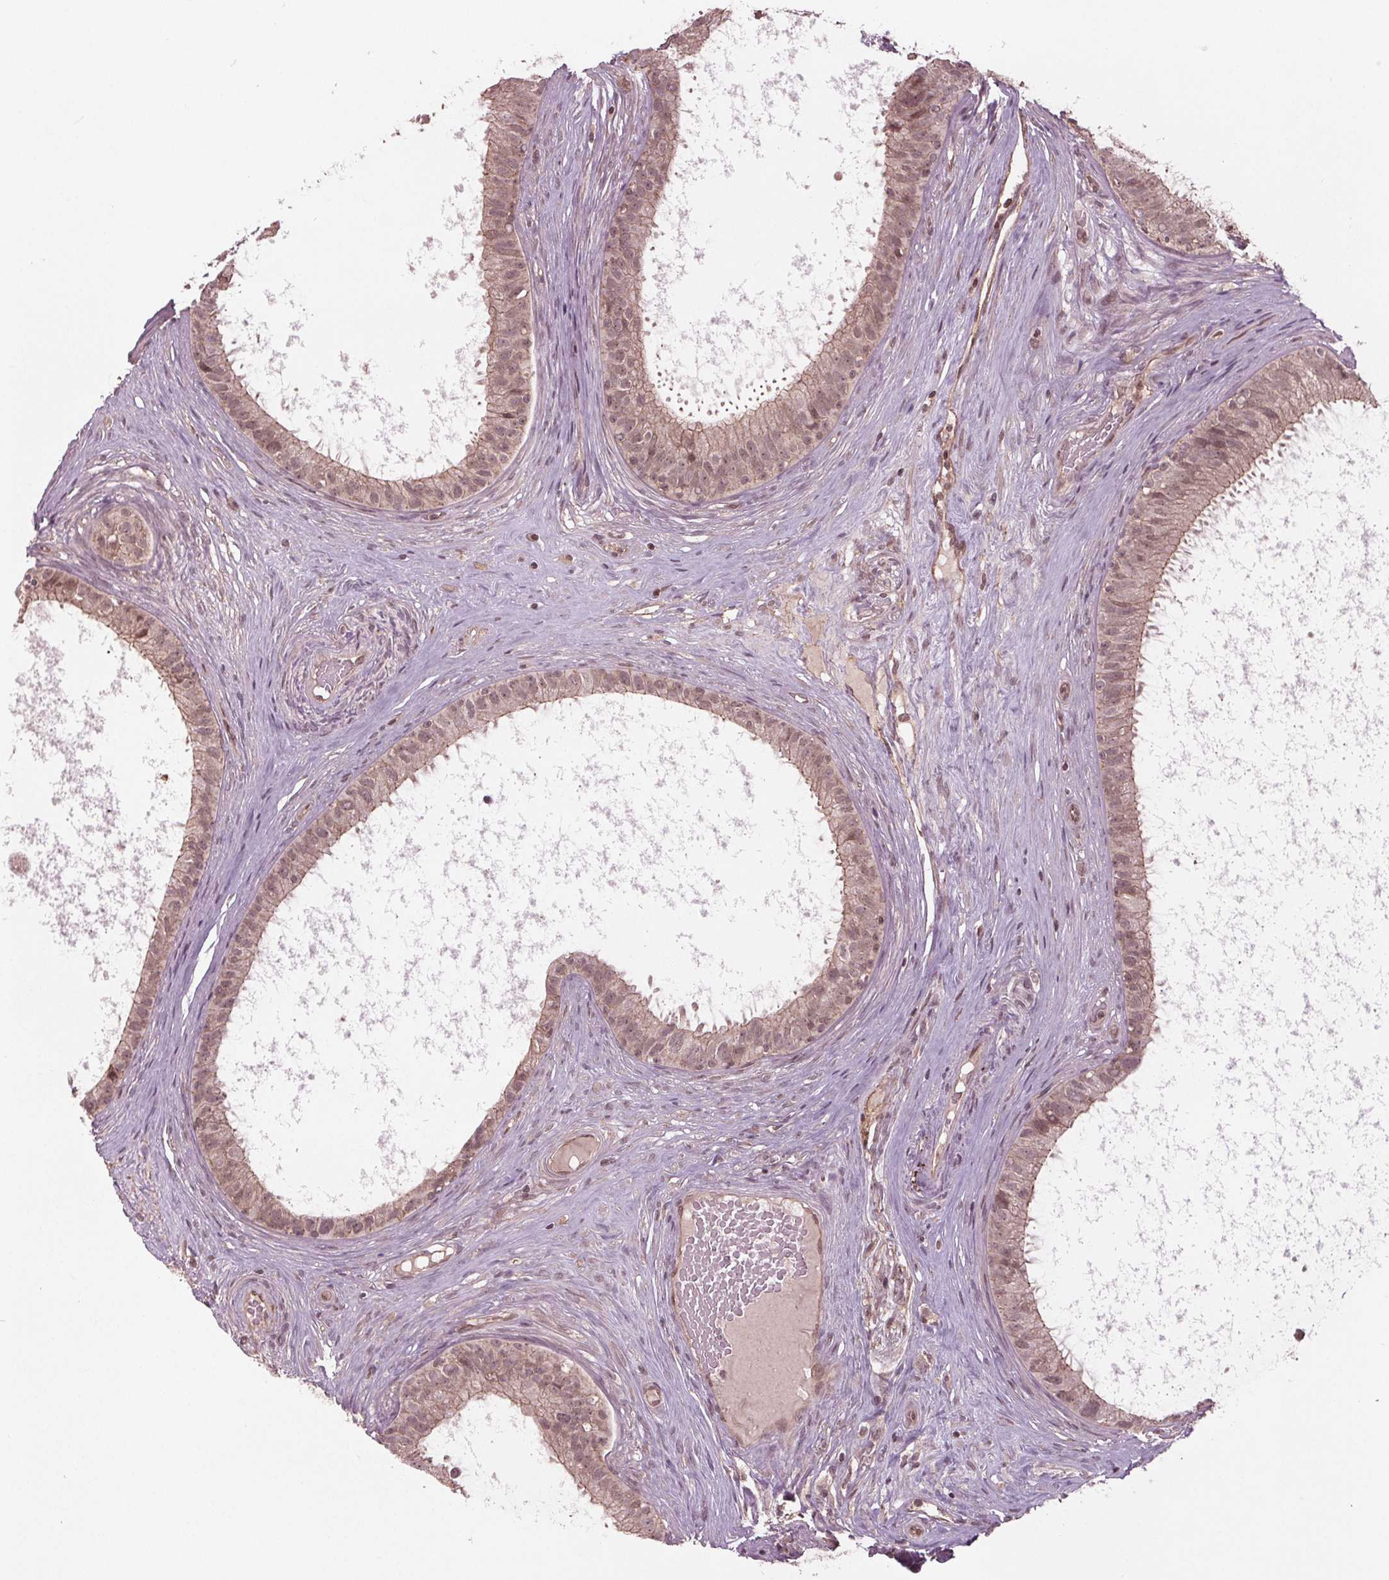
{"staining": {"intensity": "weak", "quantity": "25%-75%", "location": "cytoplasmic/membranous,nuclear"}, "tissue": "epididymis", "cell_type": "Glandular cells", "image_type": "normal", "snomed": [{"axis": "morphology", "description": "Normal tissue, NOS"}, {"axis": "topography", "description": "Epididymis"}], "caption": "A brown stain labels weak cytoplasmic/membranous,nuclear positivity of a protein in glandular cells of unremarkable human epididymis. (brown staining indicates protein expression, while blue staining denotes nuclei).", "gene": "BTBD1", "patient": {"sex": "male", "age": 59}}